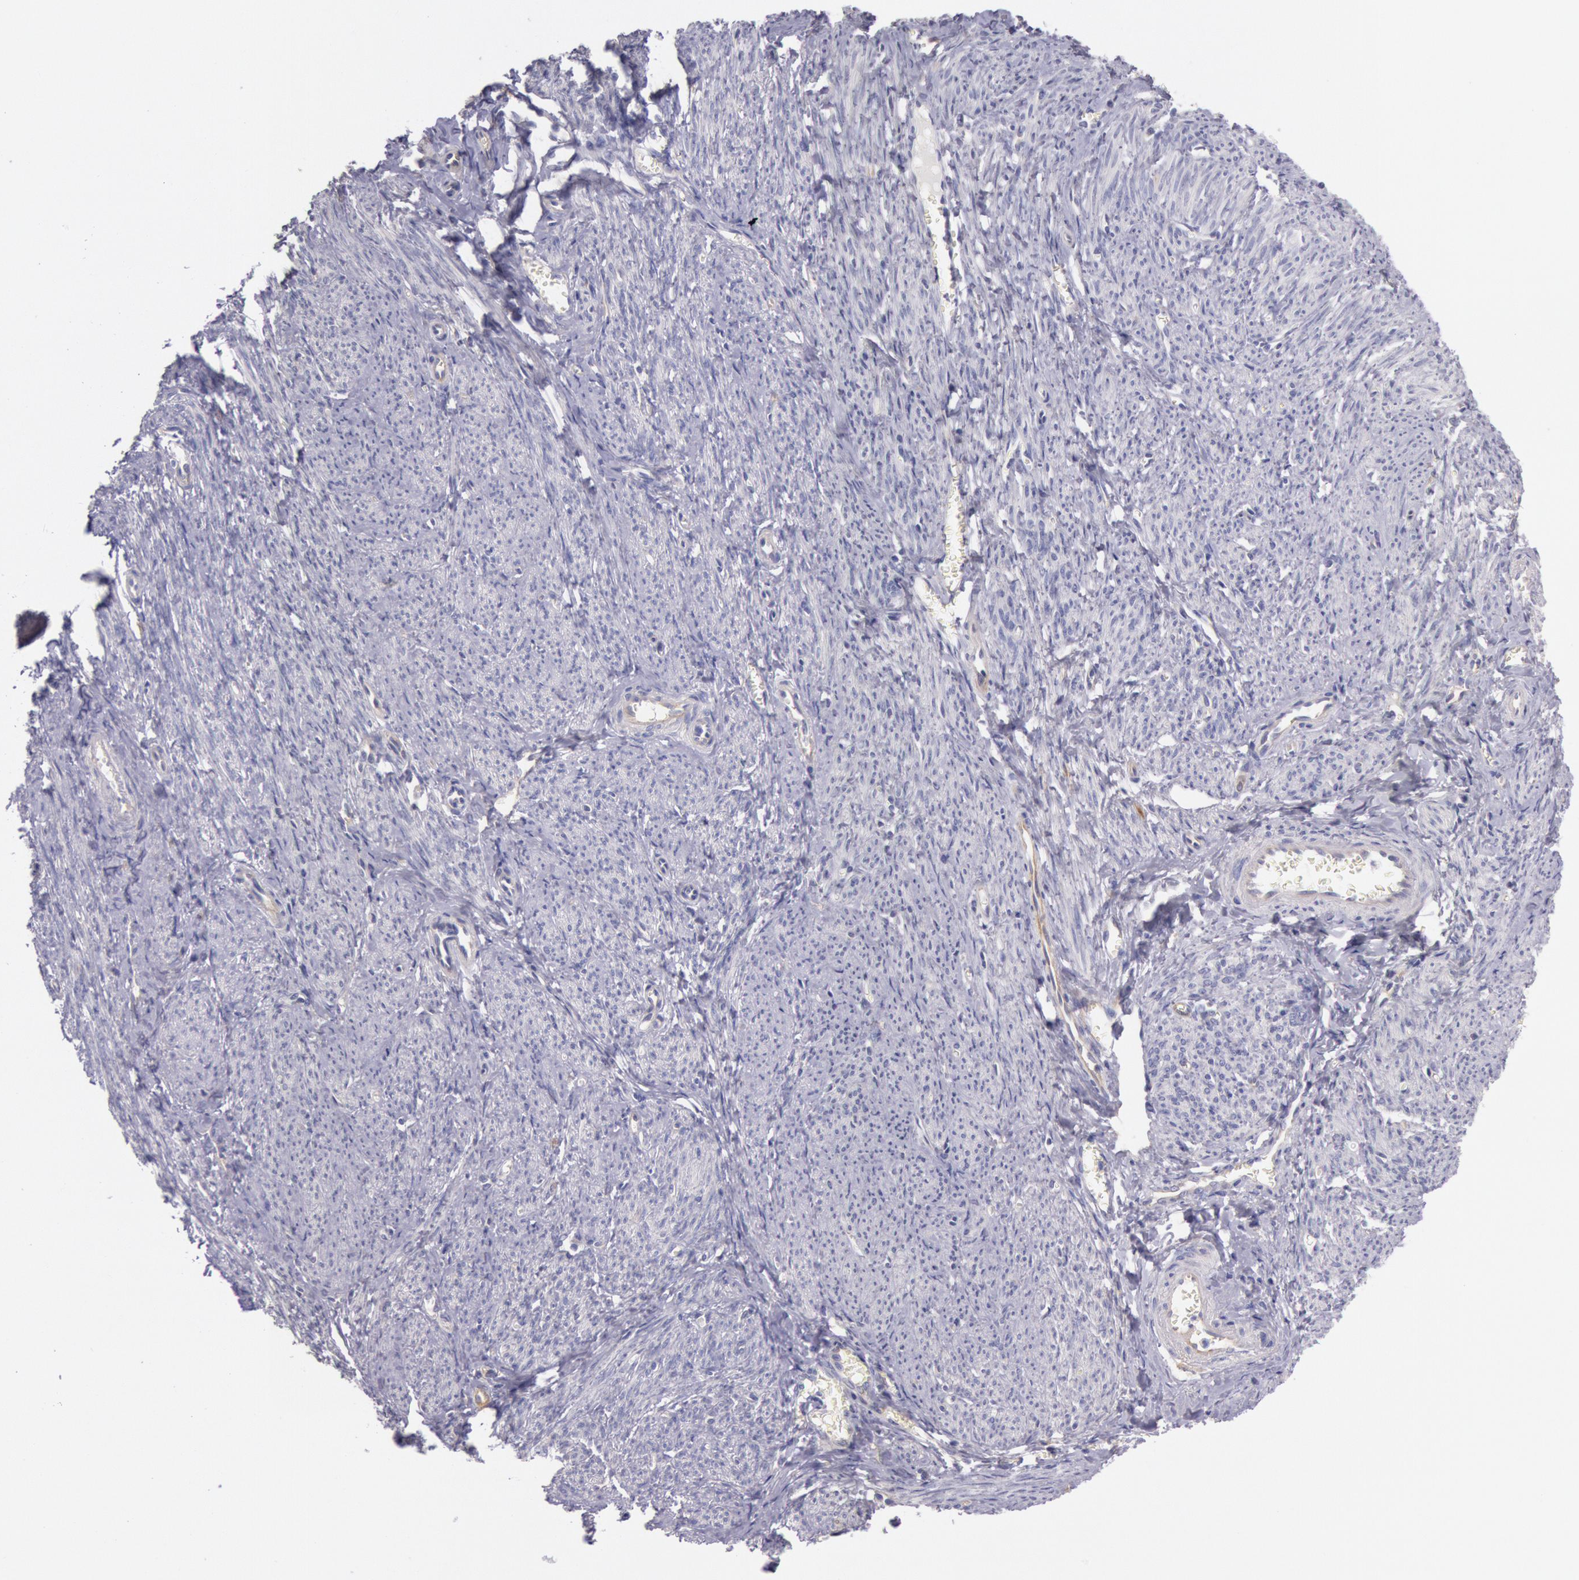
{"staining": {"intensity": "negative", "quantity": "none", "location": "none"}, "tissue": "smooth muscle", "cell_type": "Smooth muscle cells", "image_type": "normal", "snomed": [{"axis": "morphology", "description": "Normal tissue, NOS"}, {"axis": "topography", "description": "Smooth muscle"}, {"axis": "topography", "description": "Cervix"}], "caption": "The immunohistochemistry histopathology image has no significant positivity in smooth muscle cells of smooth muscle.", "gene": "MYO5A", "patient": {"sex": "female", "age": 70}}